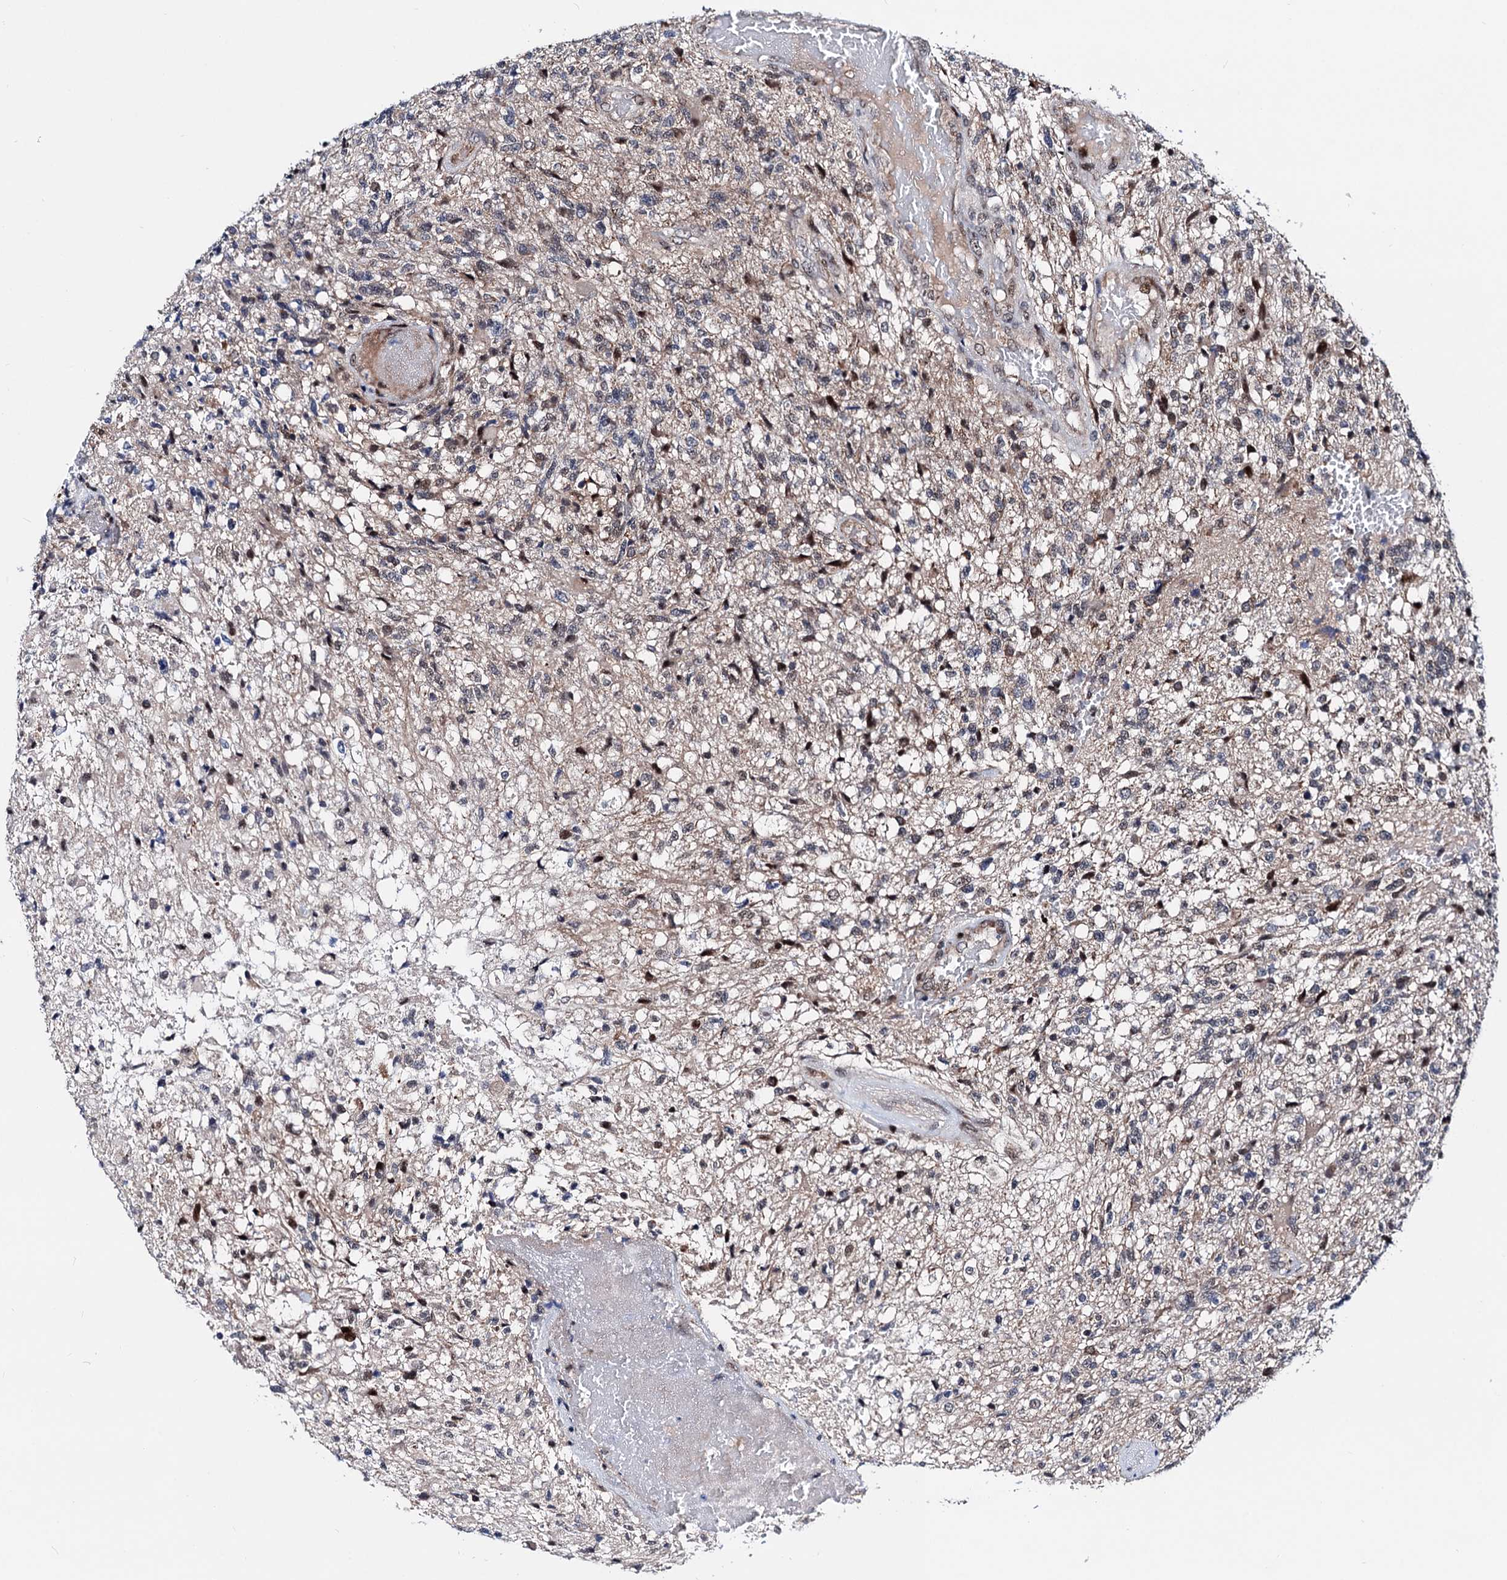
{"staining": {"intensity": "weak", "quantity": "<25%", "location": "cytoplasmic/membranous,nuclear"}, "tissue": "glioma", "cell_type": "Tumor cells", "image_type": "cancer", "snomed": [{"axis": "morphology", "description": "Glioma, malignant, High grade"}, {"axis": "topography", "description": "Brain"}], "caption": "Glioma was stained to show a protein in brown. There is no significant positivity in tumor cells. (DAB (3,3'-diaminobenzidine) immunohistochemistry, high magnification).", "gene": "COA4", "patient": {"sex": "male", "age": 56}}